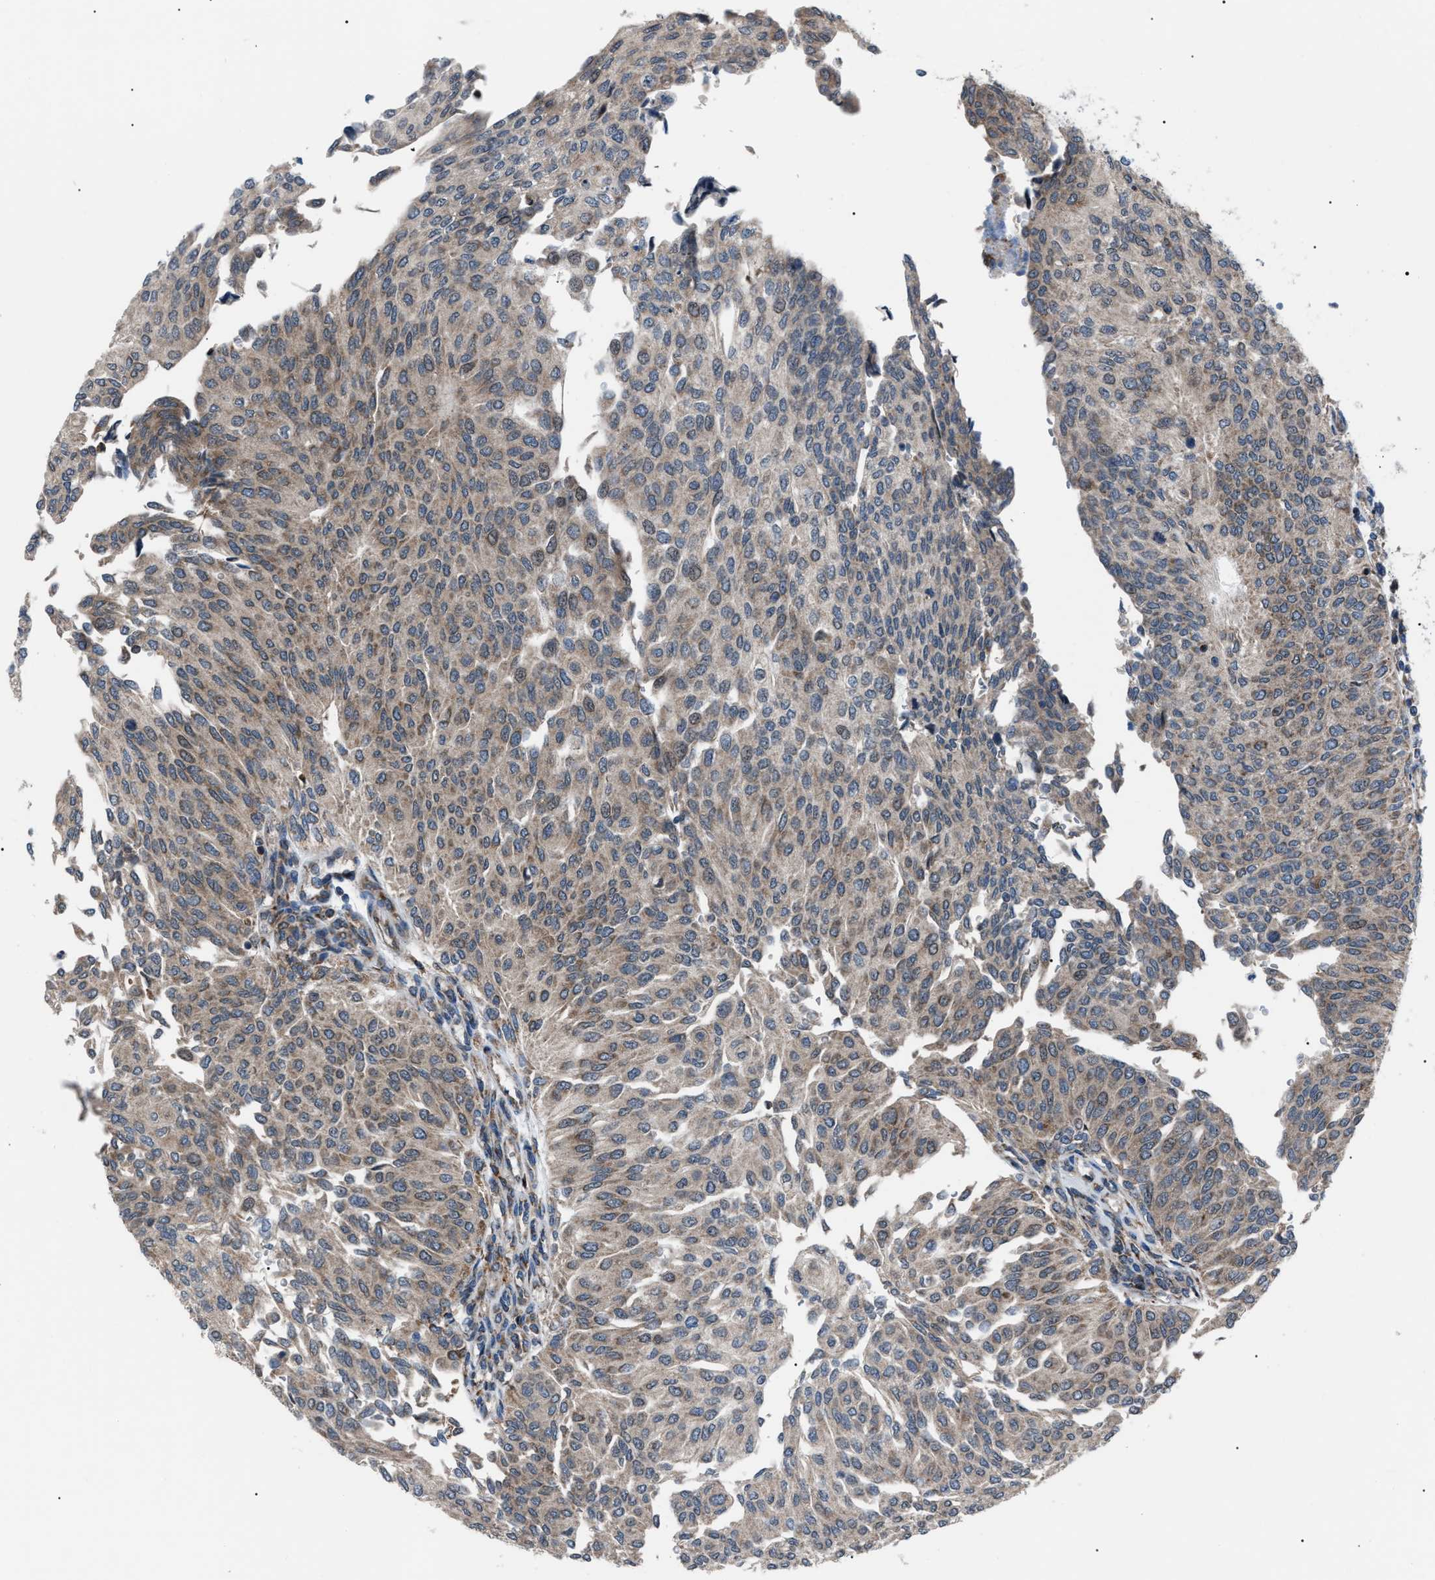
{"staining": {"intensity": "weak", "quantity": ">75%", "location": "cytoplasmic/membranous"}, "tissue": "urothelial cancer", "cell_type": "Tumor cells", "image_type": "cancer", "snomed": [{"axis": "morphology", "description": "Urothelial carcinoma, Low grade"}, {"axis": "topography", "description": "Urinary bladder"}], "caption": "Low-grade urothelial carcinoma was stained to show a protein in brown. There is low levels of weak cytoplasmic/membranous staining in about >75% of tumor cells.", "gene": "AGO2", "patient": {"sex": "female", "age": 79}}